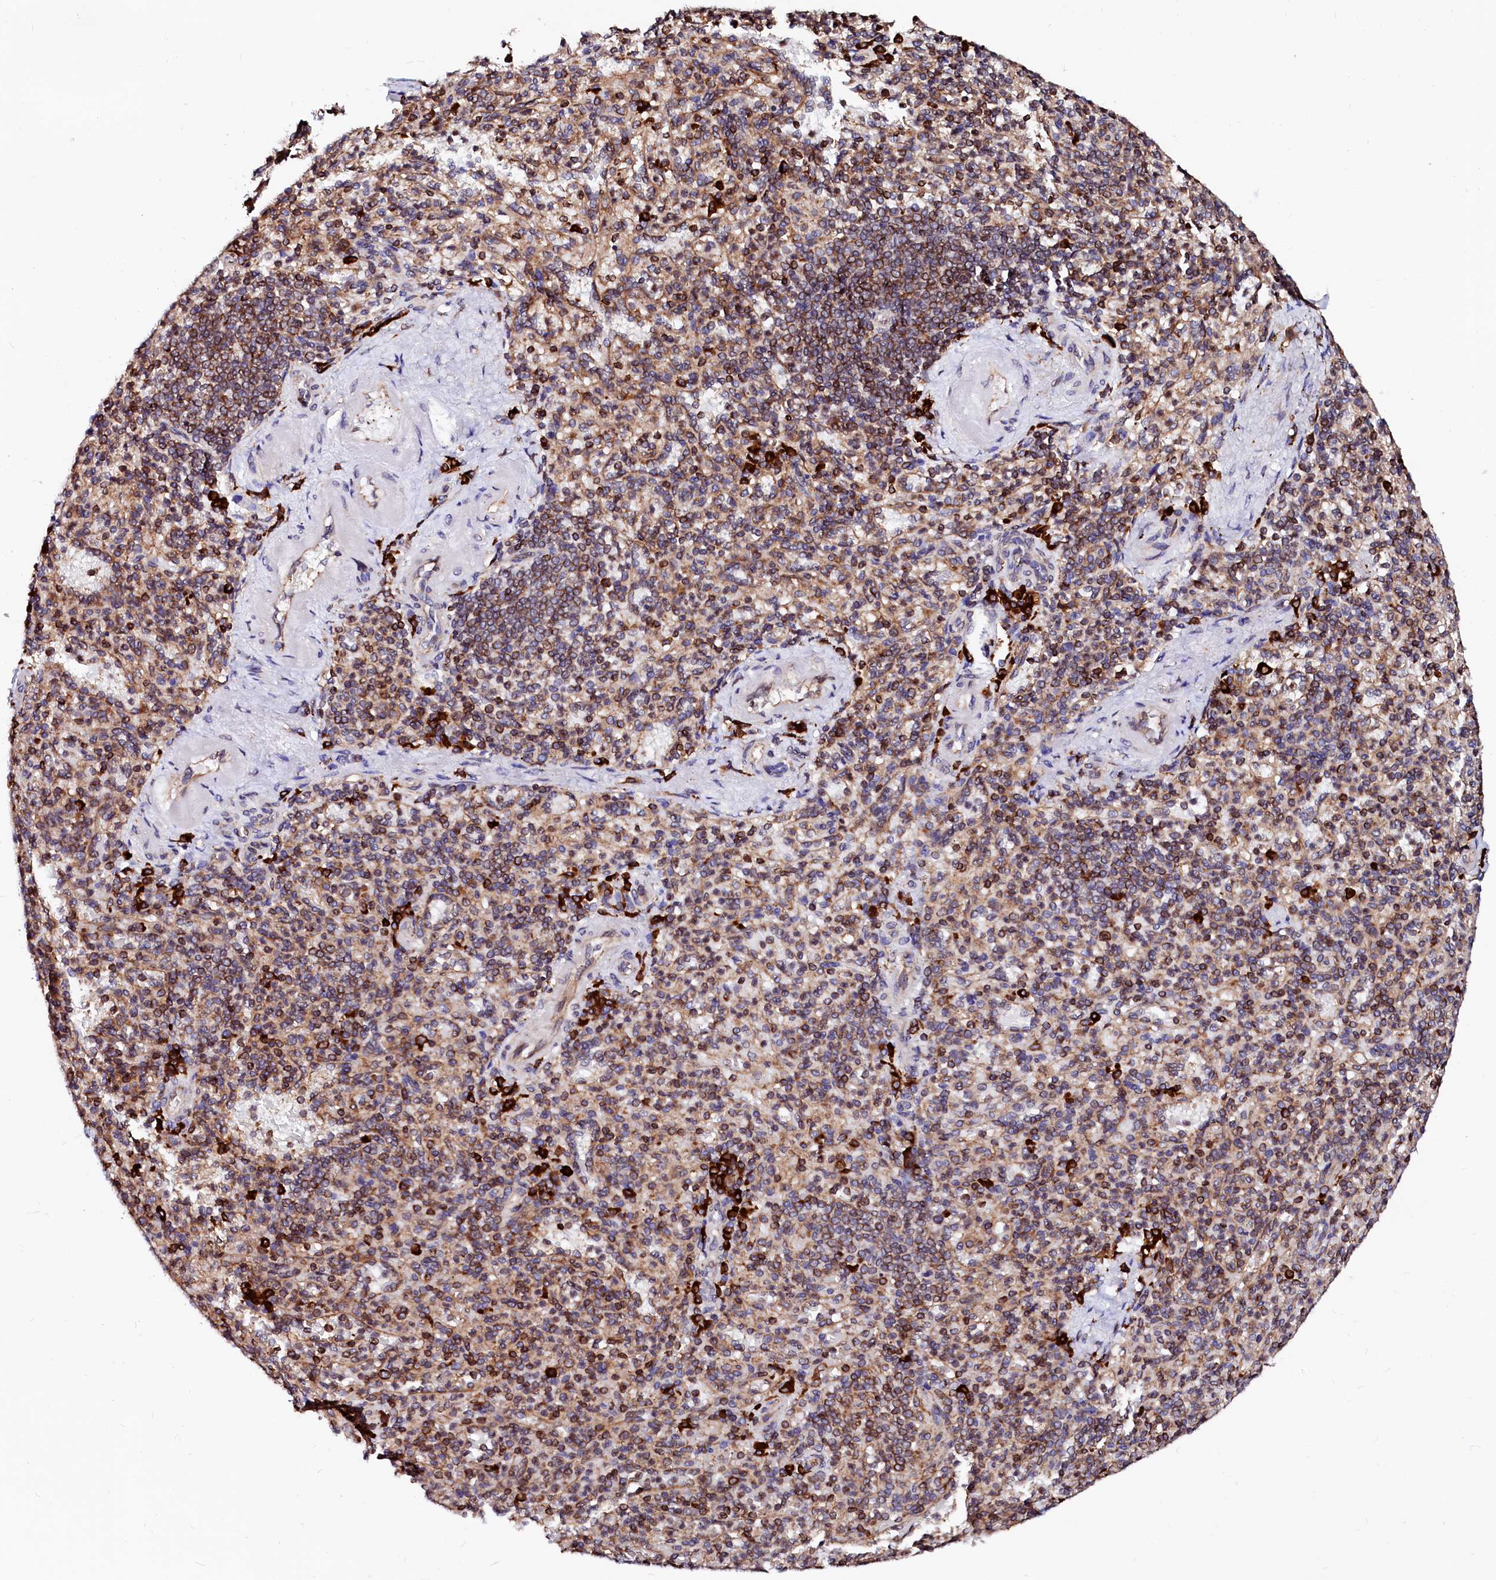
{"staining": {"intensity": "moderate", "quantity": "25%-75%", "location": "cytoplasmic/membranous"}, "tissue": "spleen", "cell_type": "Cells in red pulp", "image_type": "normal", "snomed": [{"axis": "morphology", "description": "Normal tissue, NOS"}, {"axis": "topography", "description": "Spleen"}], "caption": "High-power microscopy captured an immunohistochemistry image of unremarkable spleen, revealing moderate cytoplasmic/membranous positivity in about 25%-75% of cells in red pulp. The staining was performed using DAB, with brown indicating positive protein expression. Nuclei are stained blue with hematoxylin.", "gene": "DERL1", "patient": {"sex": "female", "age": 74}}